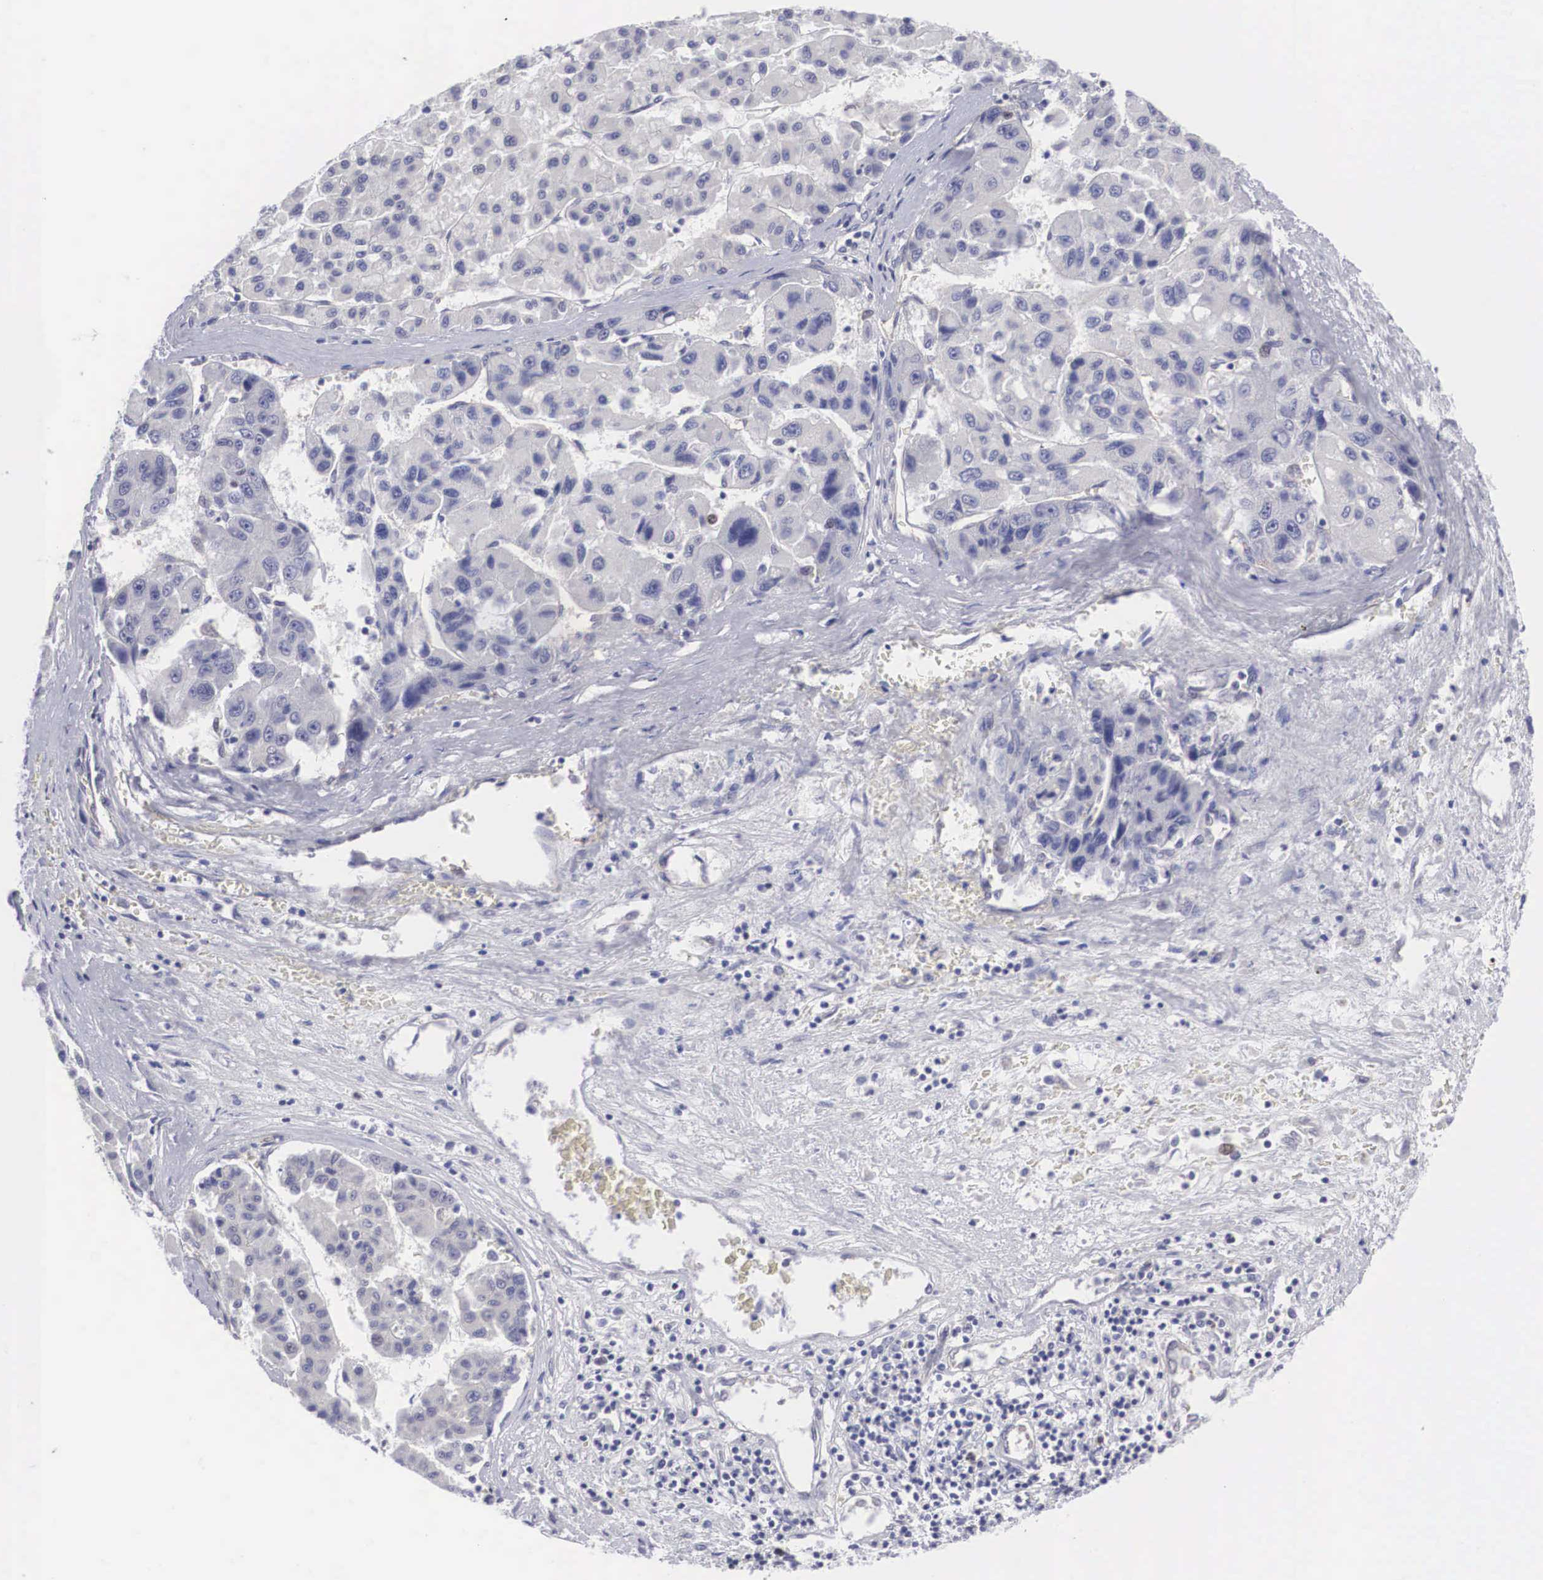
{"staining": {"intensity": "negative", "quantity": "none", "location": "none"}, "tissue": "liver cancer", "cell_type": "Tumor cells", "image_type": "cancer", "snomed": [{"axis": "morphology", "description": "Carcinoma, Hepatocellular, NOS"}, {"axis": "topography", "description": "Liver"}], "caption": "Tumor cells are negative for protein expression in human liver cancer.", "gene": "MAST4", "patient": {"sex": "male", "age": 64}}